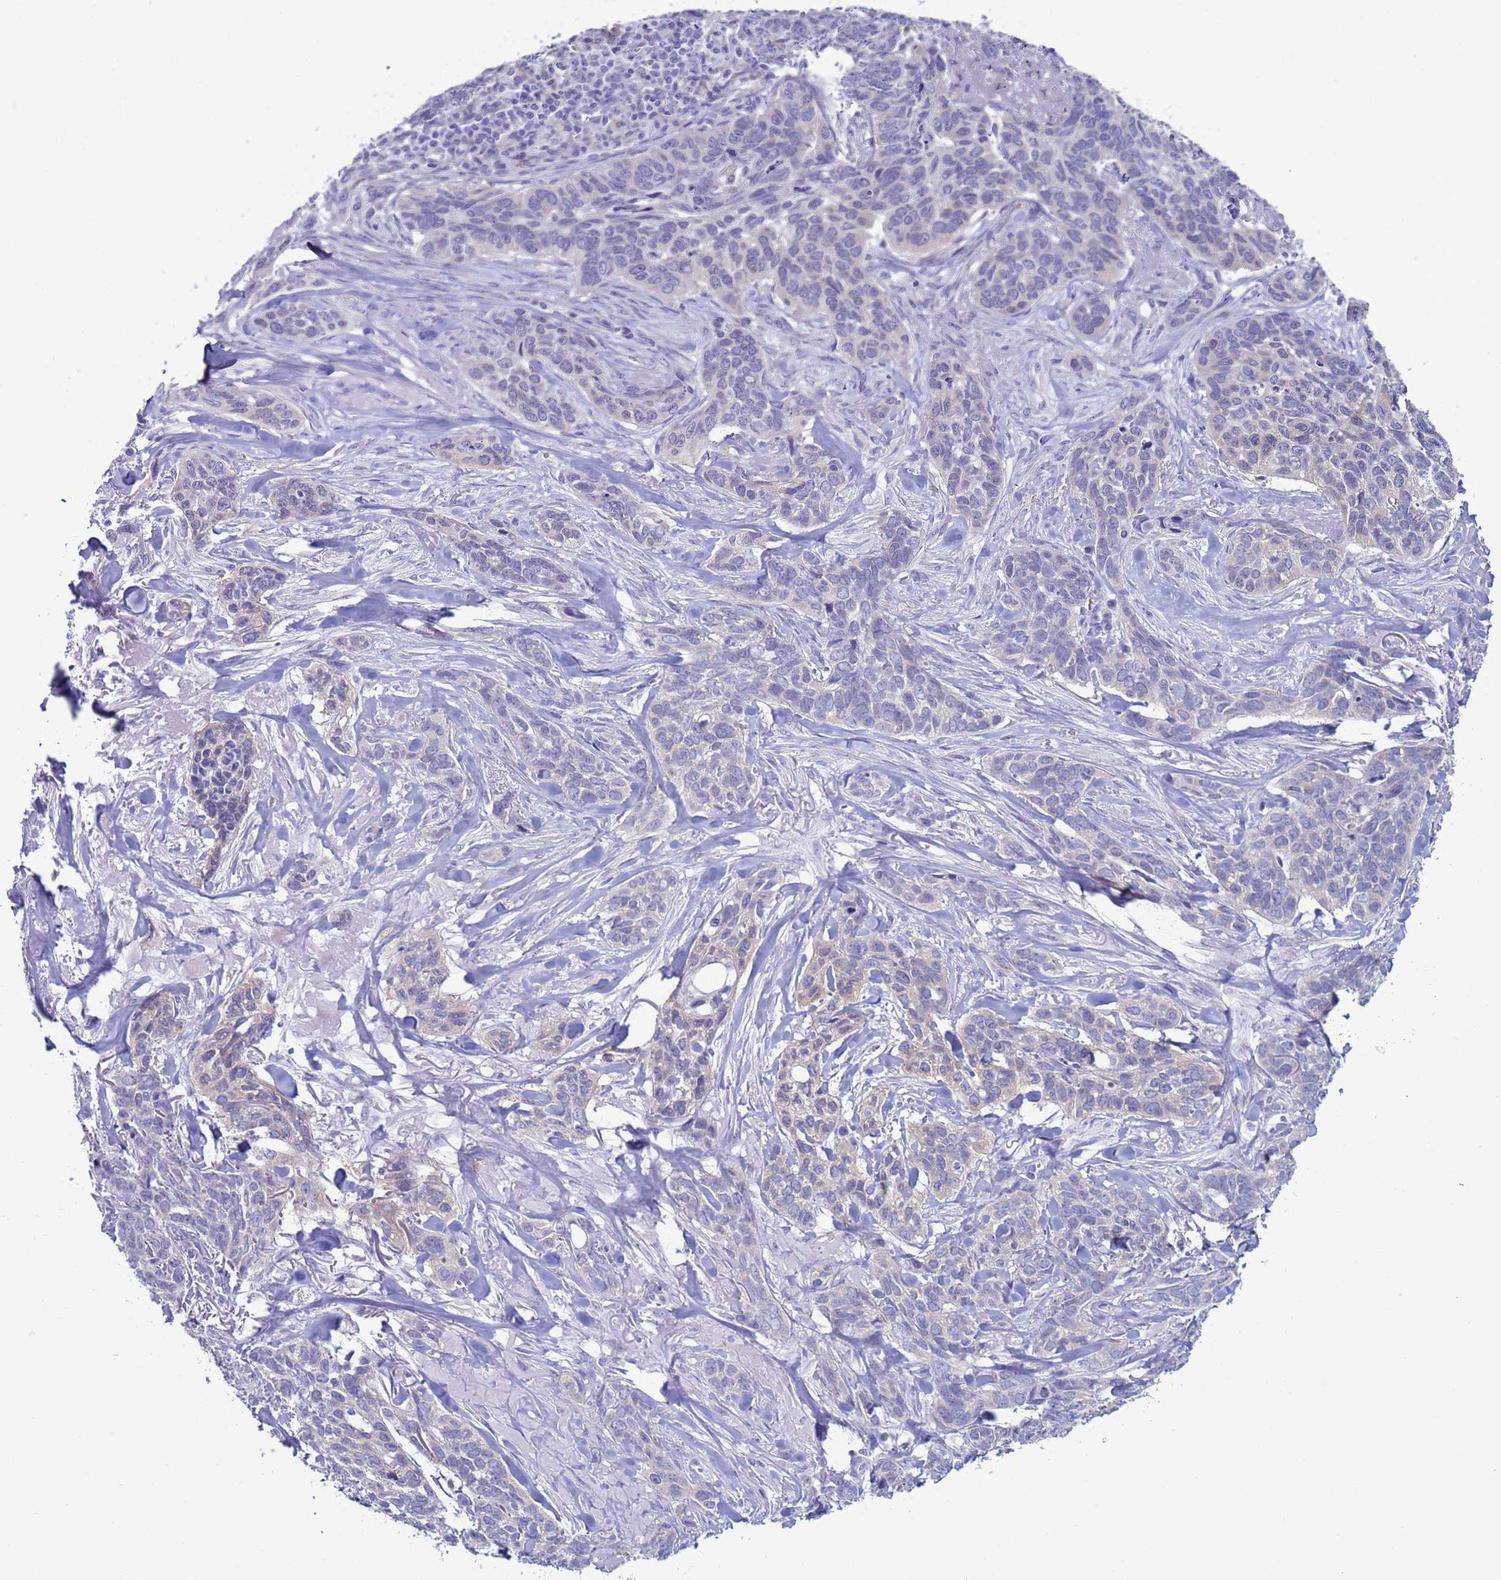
{"staining": {"intensity": "negative", "quantity": "none", "location": "none"}, "tissue": "skin cancer", "cell_type": "Tumor cells", "image_type": "cancer", "snomed": [{"axis": "morphology", "description": "Basal cell carcinoma"}, {"axis": "topography", "description": "Skin"}], "caption": "Protein analysis of skin cancer exhibits no significant staining in tumor cells. Brightfield microscopy of immunohistochemistry (IHC) stained with DAB (brown) and hematoxylin (blue), captured at high magnification.", "gene": "ABHD17B", "patient": {"sex": "male", "age": 86}}